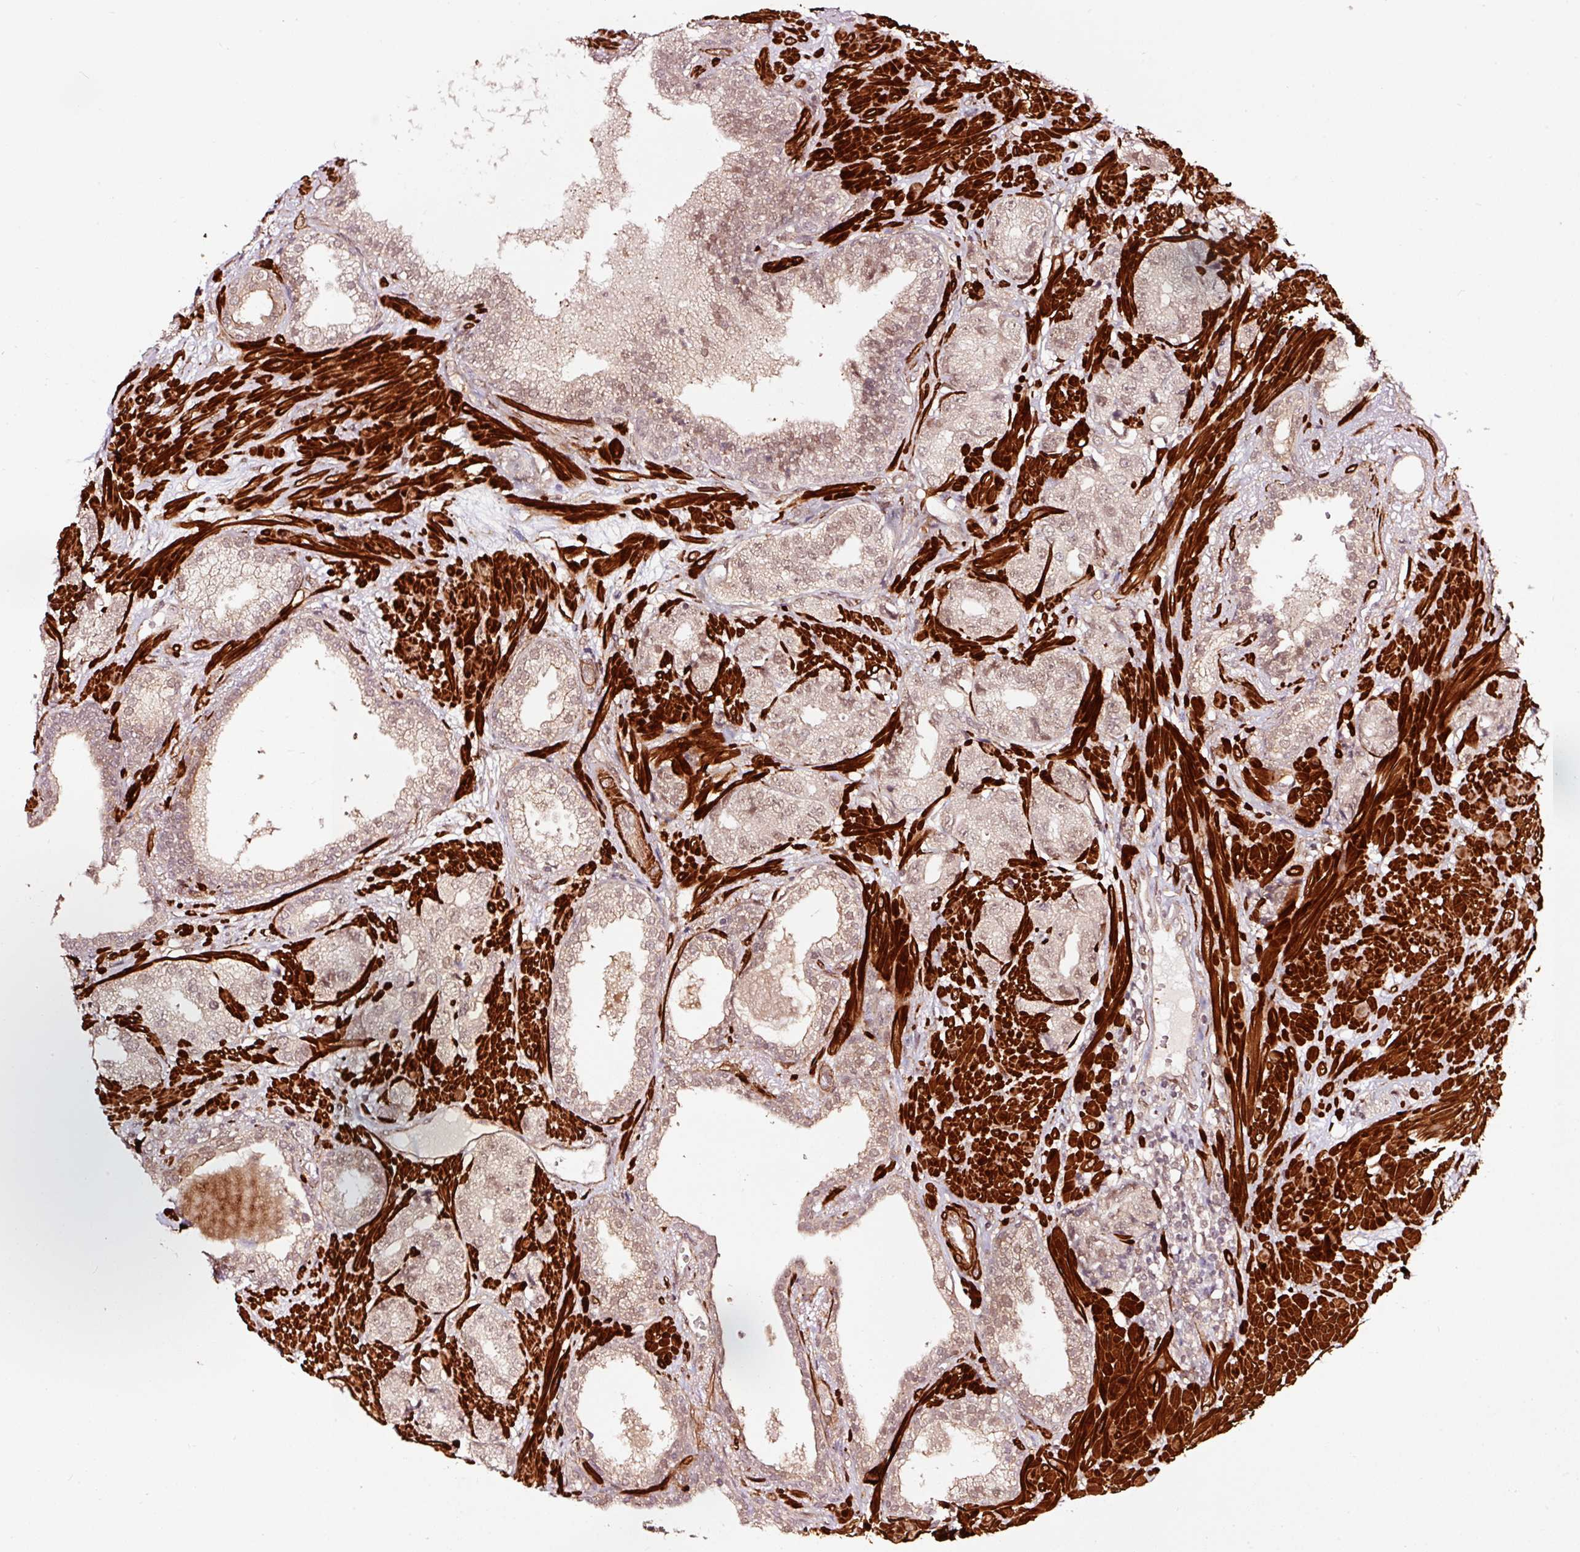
{"staining": {"intensity": "weak", "quantity": ">75%", "location": "nuclear"}, "tissue": "prostate cancer", "cell_type": "Tumor cells", "image_type": "cancer", "snomed": [{"axis": "morphology", "description": "Adenocarcinoma, High grade"}, {"axis": "topography", "description": "Prostate"}], "caption": "High-grade adenocarcinoma (prostate) stained with IHC exhibits weak nuclear positivity in about >75% of tumor cells.", "gene": "TPM1", "patient": {"sex": "male", "age": 71}}